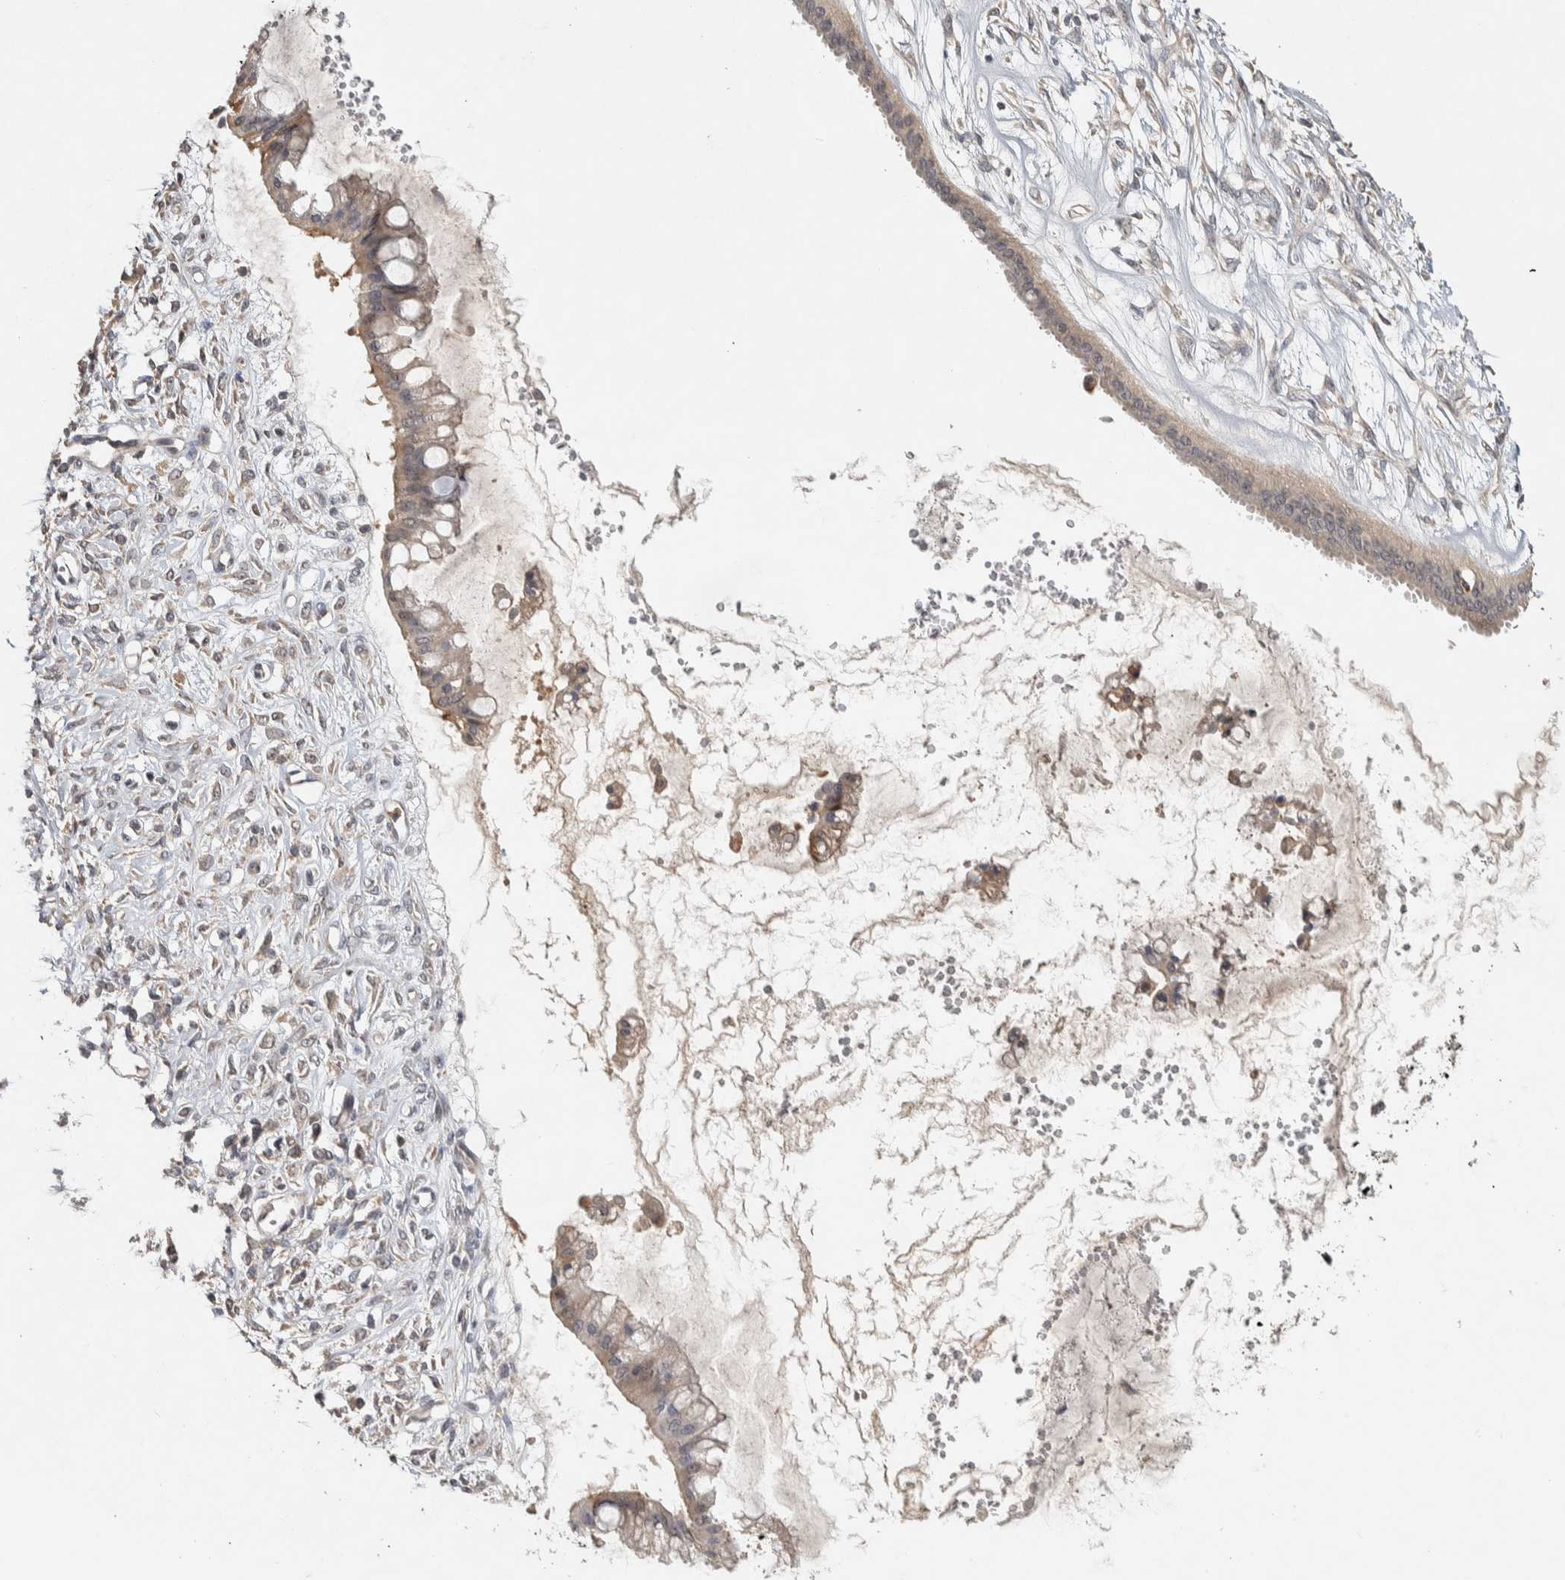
{"staining": {"intensity": "weak", "quantity": "<25%", "location": "cytoplasmic/membranous"}, "tissue": "ovarian cancer", "cell_type": "Tumor cells", "image_type": "cancer", "snomed": [{"axis": "morphology", "description": "Cystadenocarcinoma, mucinous, NOS"}, {"axis": "topography", "description": "Ovary"}], "caption": "DAB (3,3'-diaminobenzidine) immunohistochemical staining of mucinous cystadenocarcinoma (ovarian) displays no significant staining in tumor cells.", "gene": "EIF3H", "patient": {"sex": "female", "age": 73}}